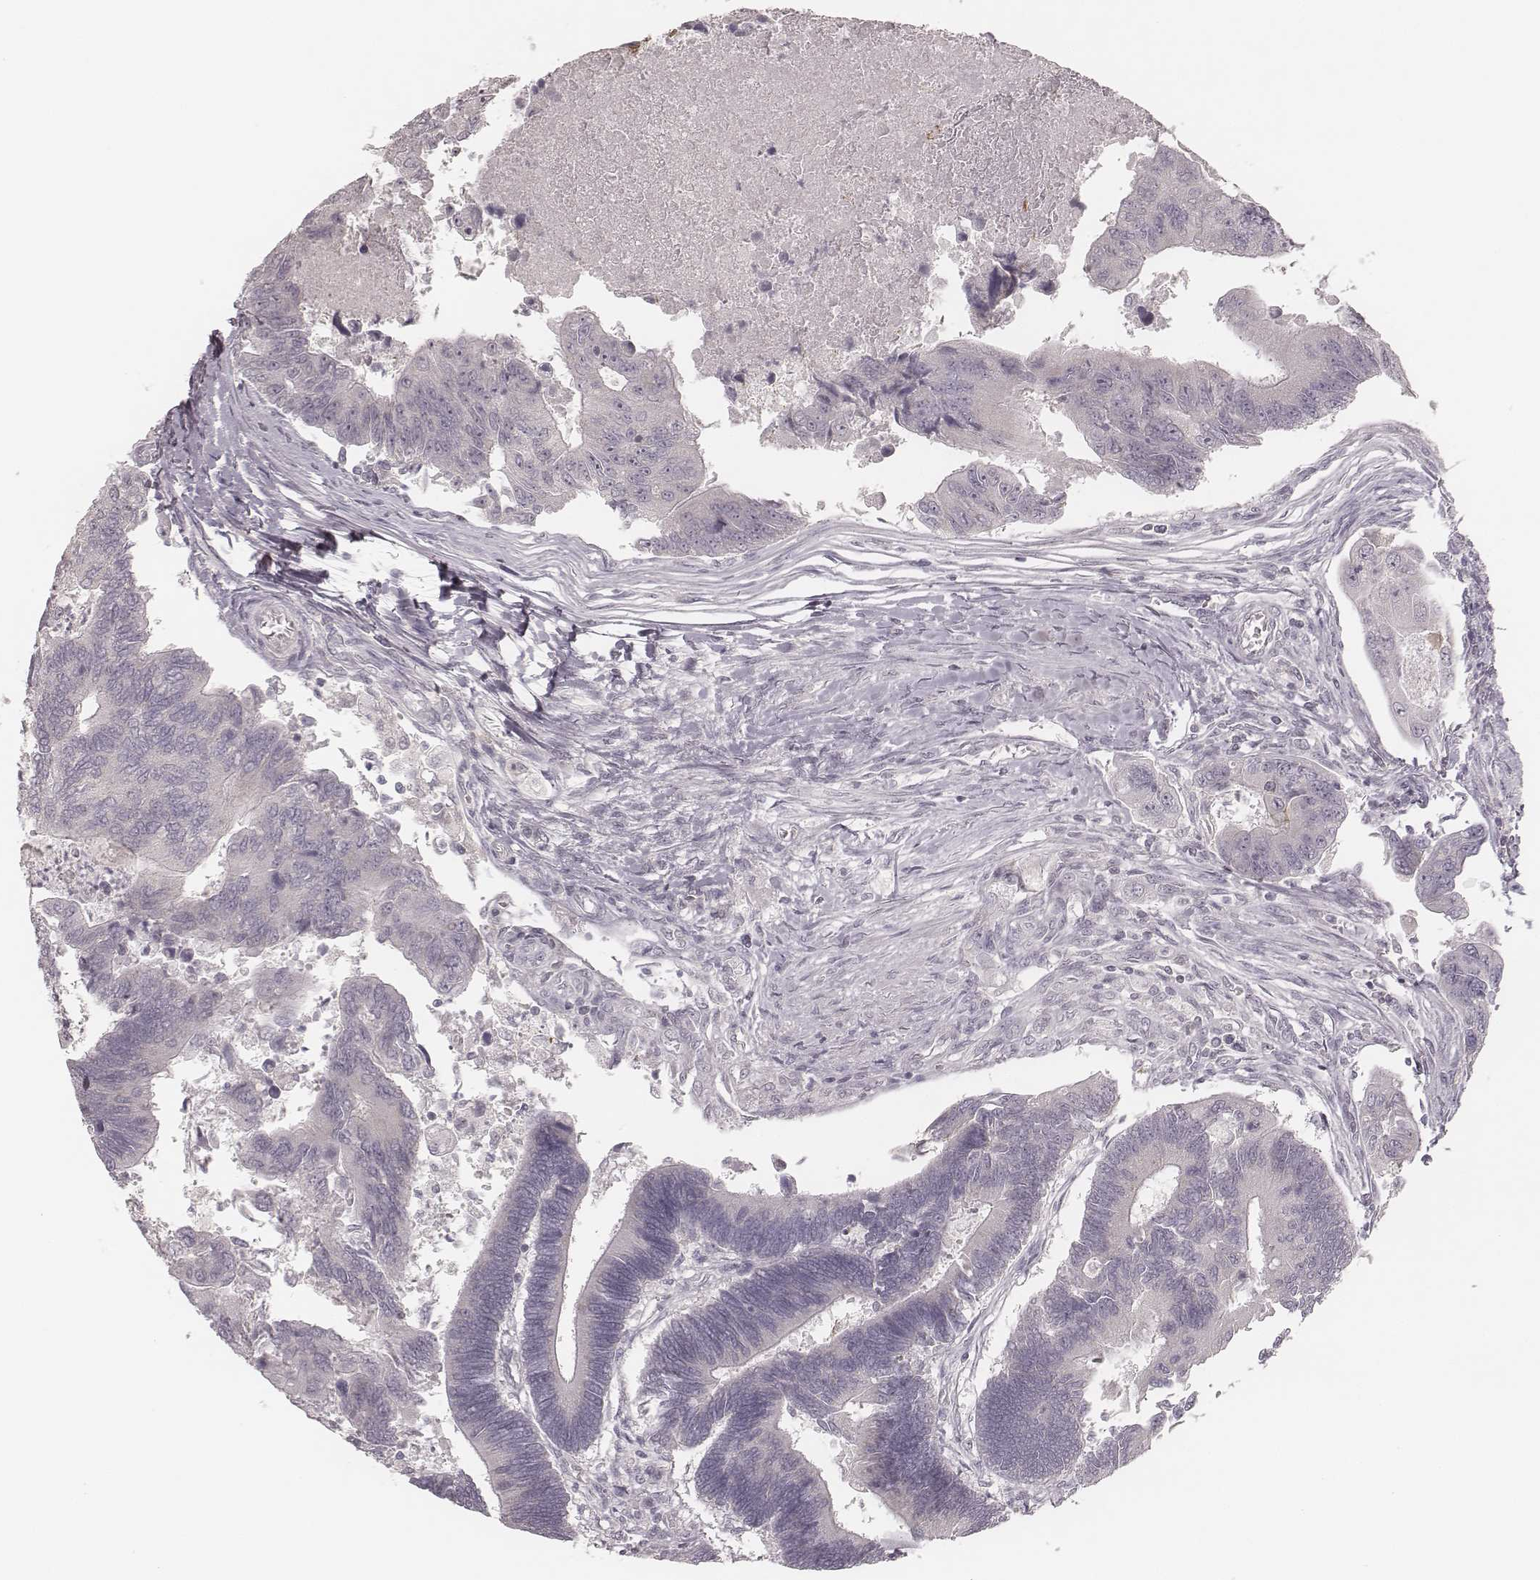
{"staining": {"intensity": "negative", "quantity": "none", "location": "none"}, "tissue": "colorectal cancer", "cell_type": "Tumor cells", "image_type": "cancer", "snomed": [{"axis": "morphology", "description": "Adenocarcinoma, NOS"}, {"axis": "topography", "description": "Colon"}], "caption": "This image is of colorectal adenocarcinoma stained with immunohistochemistry to label a protein in brown with the nuclei are counter-stained blue. There is no staining in tumor cells.", "gene": "ACACB", "patient": {"sex": "female", "age": 67}}